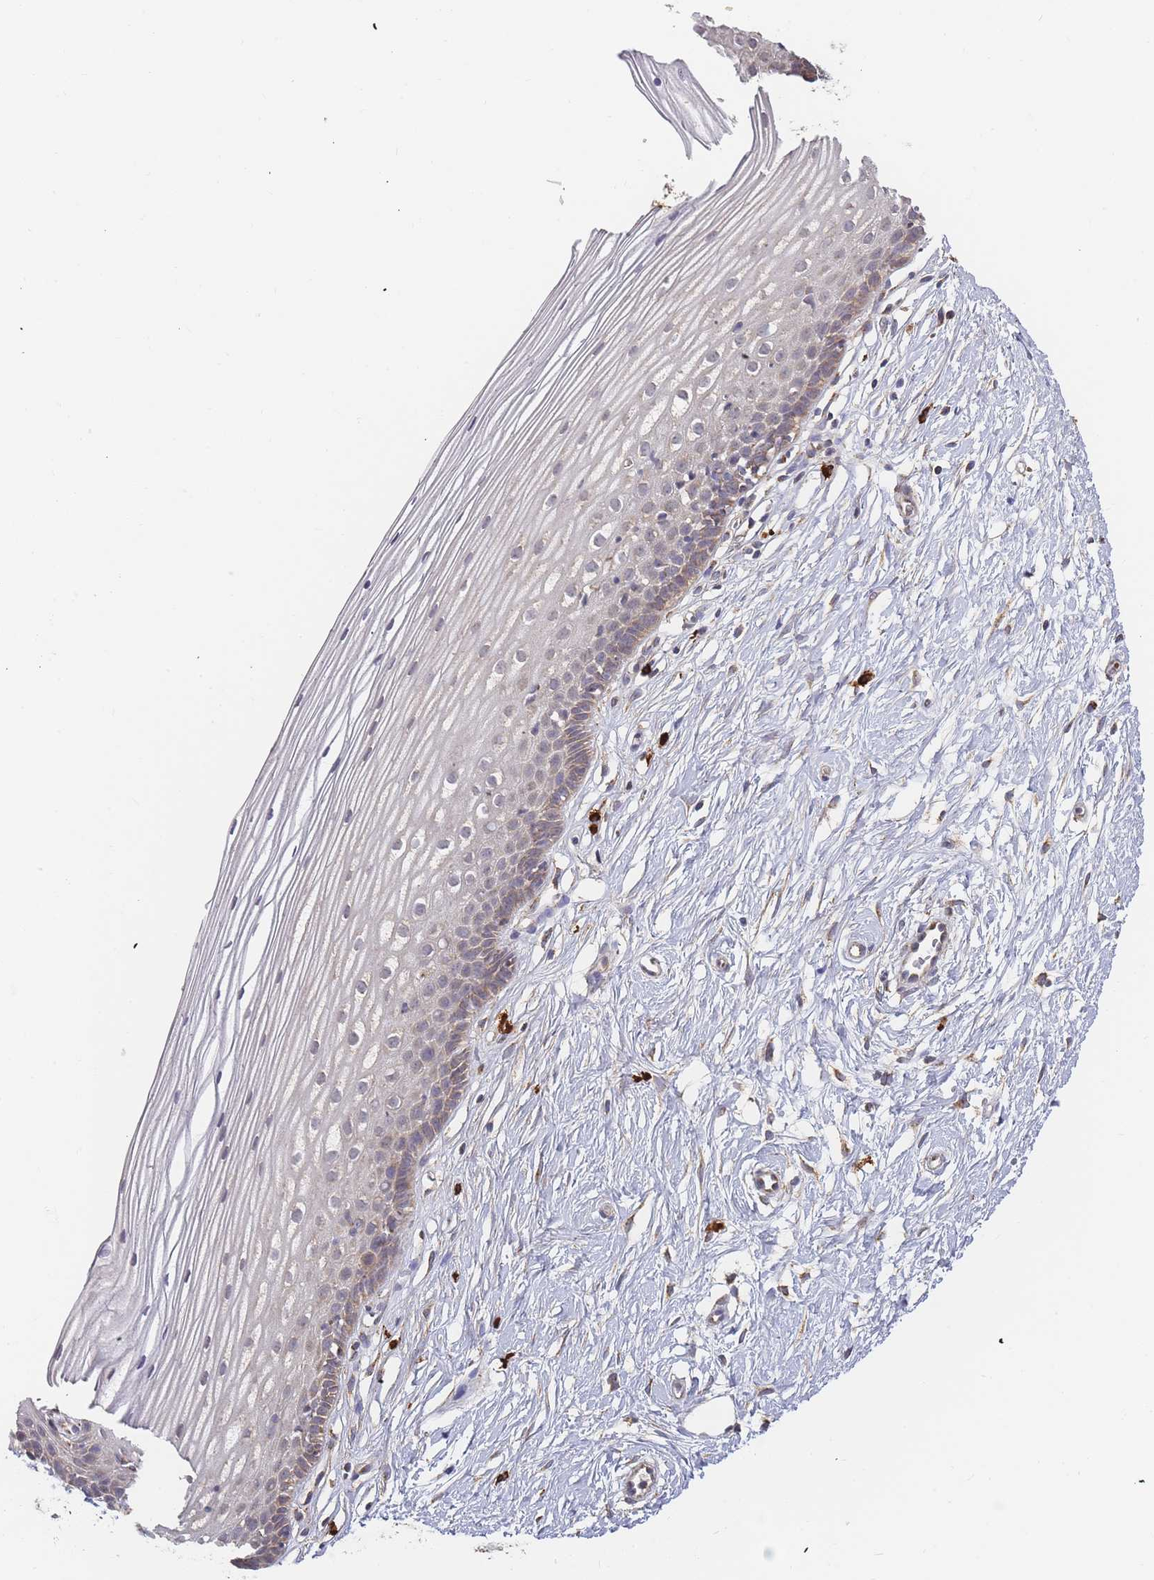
{"staining": {"intensity": "weak", "quantity": ">75%", "location": "cytoplasmic/membranous"}, "tissue": "cervix", "cell_type": "Glandular cells", "image_type": "normal", "snomed": [{"axis": "morphology", "description": "Normal tissue, NOS"}, {"axis": "topography", "description": "Cervix"}], "caption": "IHC (DAB (3,3'-diaminobenzidine)) staining of normal human cervix exhibits weak cytoplasmic/membranous protein staining in approximately >75% of glandular cells.", "gene": "ADCY9", "patient": {"sex": "female", "age": 40}}